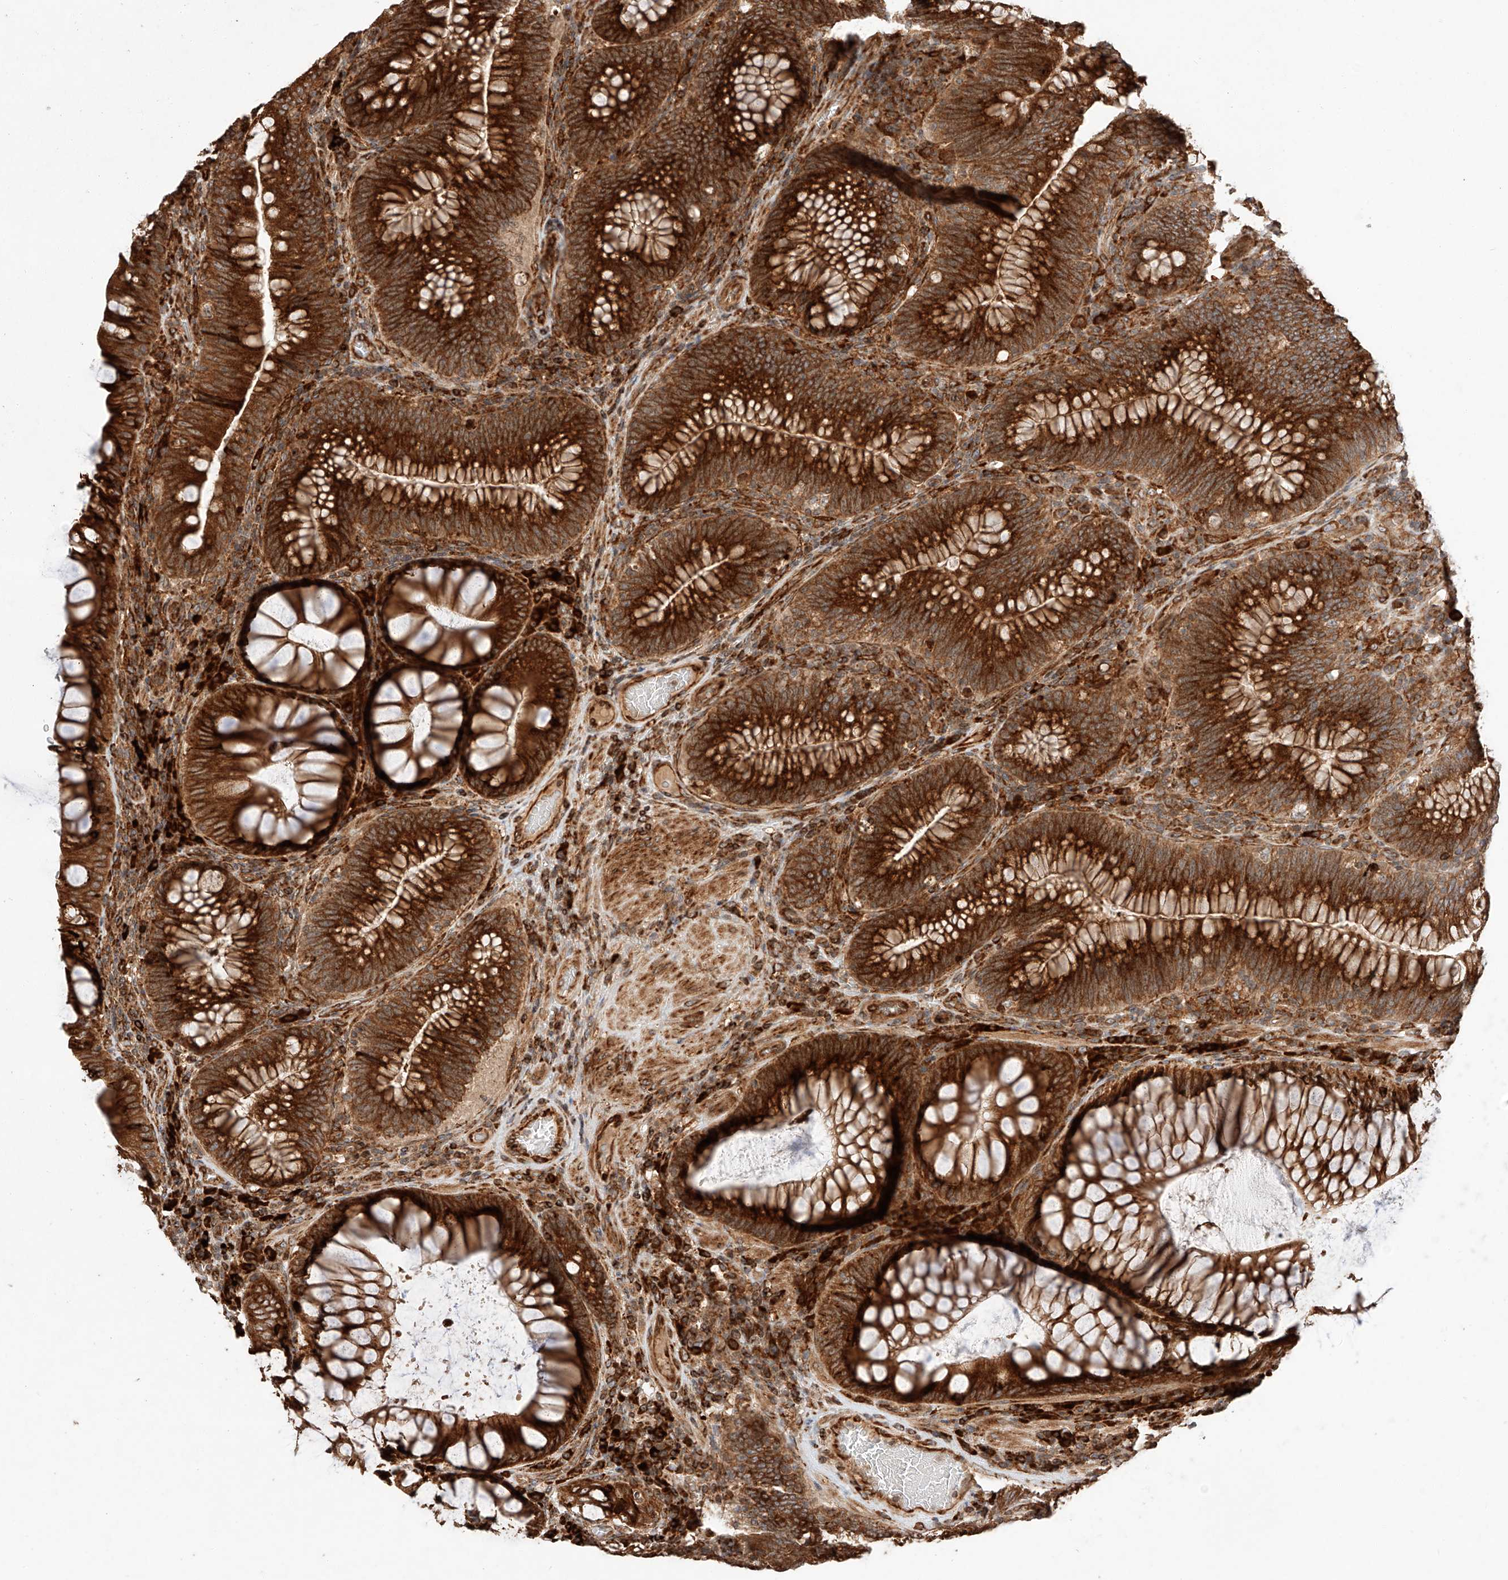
{"staining": {"intensity": "strong", "quantity": ">75%", "location": "cytoplasmic/membranous"}, "tissue": "colorectal cancer", "cell_type": "Tumor cells", "image_type": "cancer", "snomed": [{"axis": "morphology", "description": "Normal tissue, NOS"}, {"axis": "topography", "description": "Colon"}], "caption": "Human colorectal cancer stained with a protein marker reveals strong staining in tumor cells.", "gene": "ZNF84", "patient": {"sex": "female", "age": 82}}